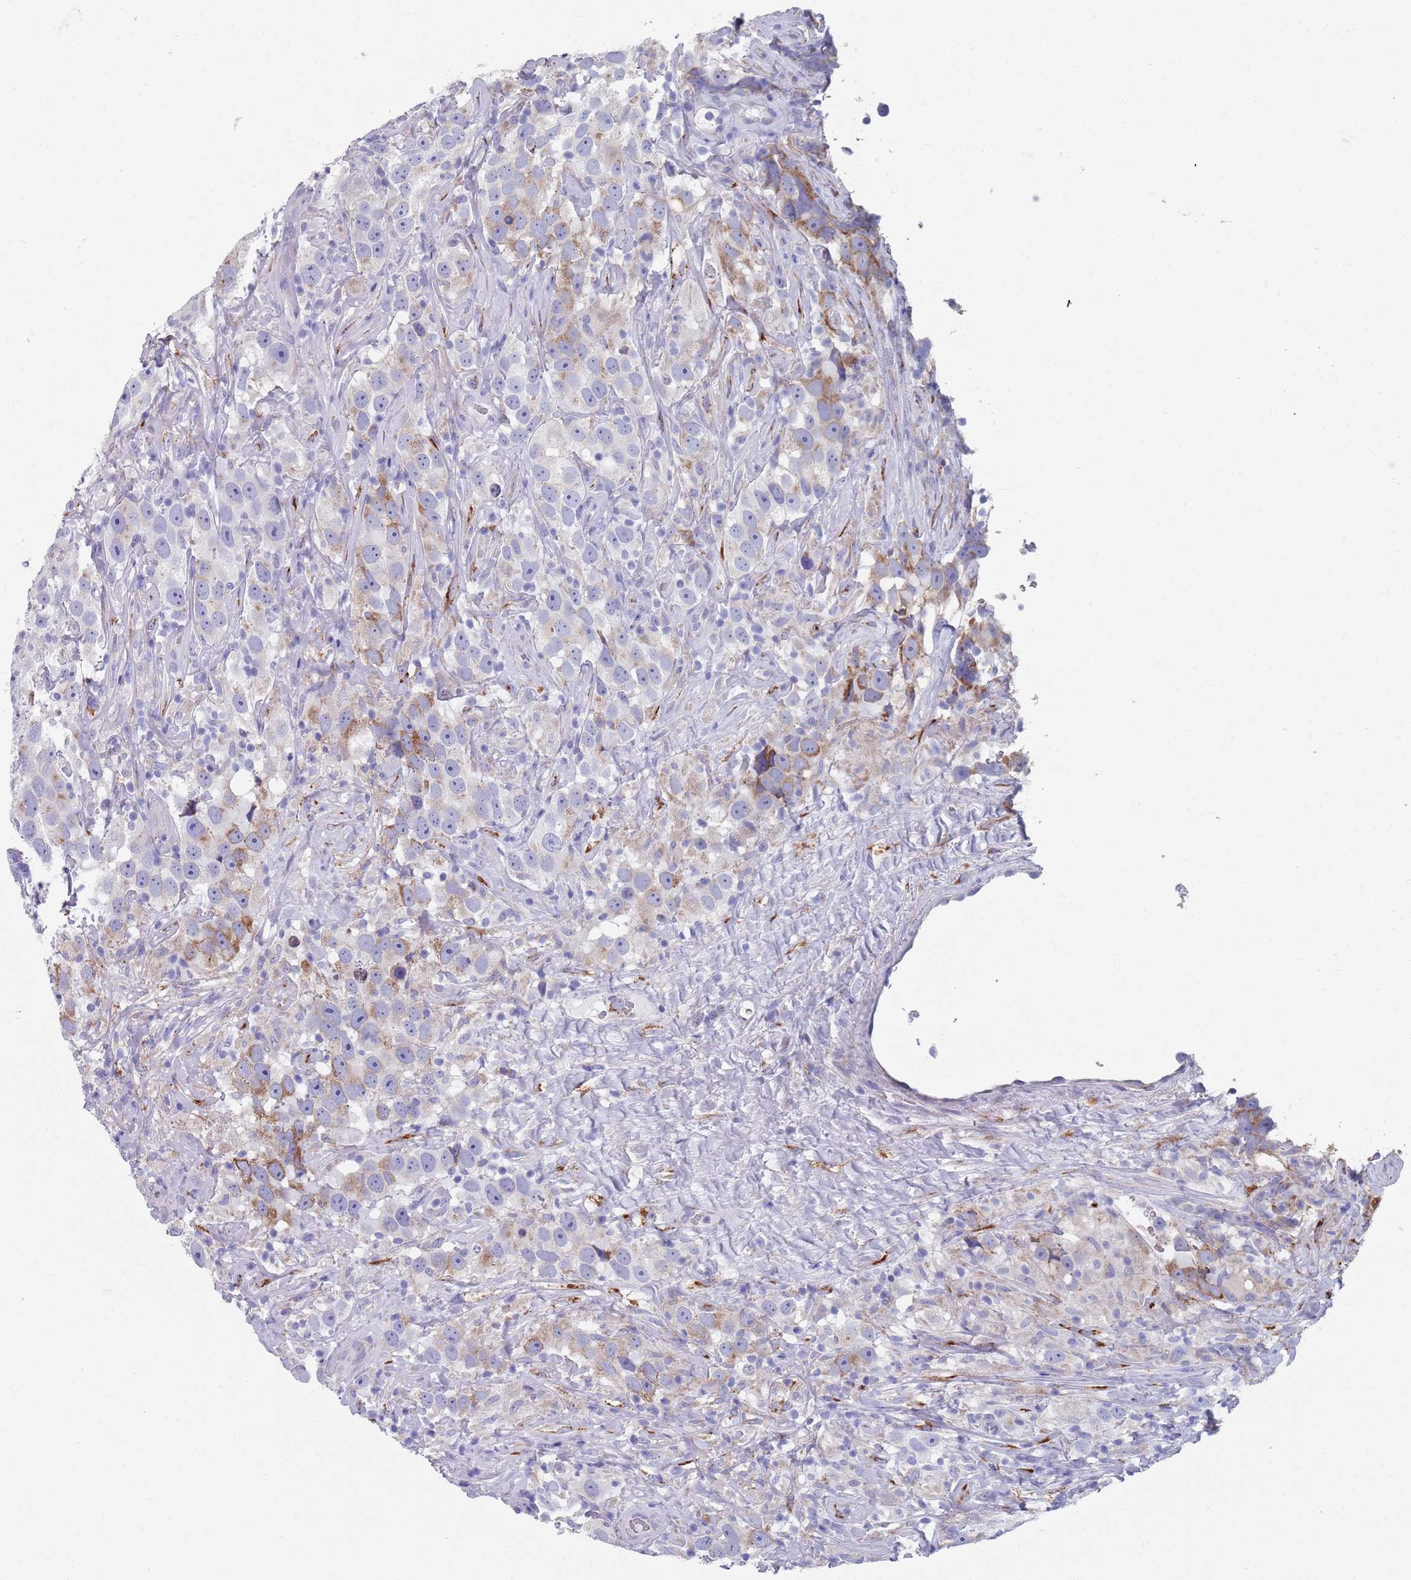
{"staining": {"intensity": "moderate", "quantity": "<25%", "location": "cytoplasmic/membranous"}, "tissue": "testis cancer", "cell_type": "Tumor cells", "image_type": "cancer", "snomed": [{"axis": "morphology", "description": "Seminoma, NOS"}, {"axis": "topography", "description": "Testis"}], "caption": "Immunohistochemical staining of testis cancer exhibits moderate cytoplasmic/membranous protein positivity in approximately <25% of tumor cells.", "gene": "PLOD1", "patient": {"sex": "male", "age": 49}}